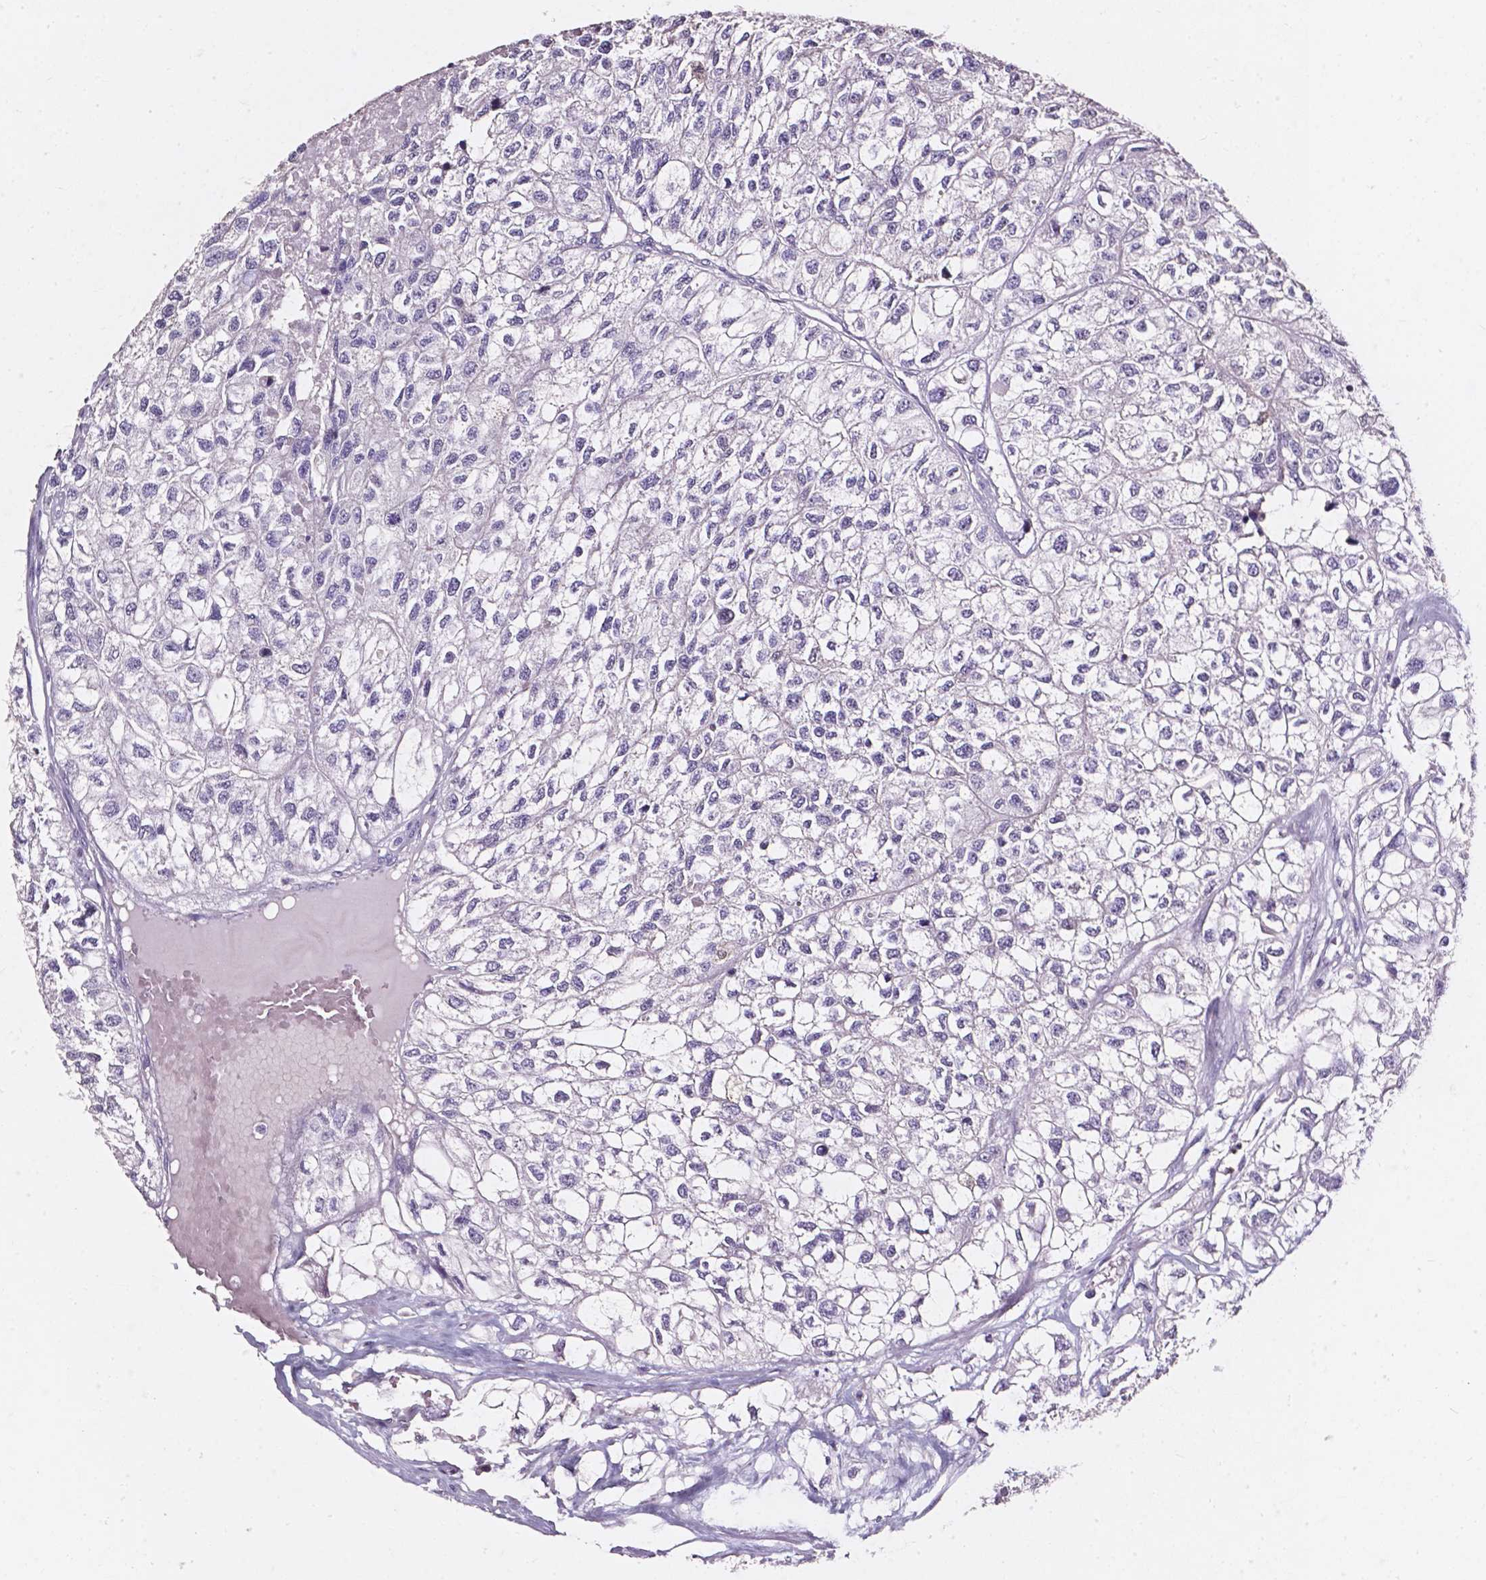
{"staining": {"intensity": "negative", "quantity": "none", "location": "none"}, "tissue": "renal cancer", "cell_type": "Tumor cells", "image_type": "cancer", "snomed": [{"axis": "morphology", "description": "Adenocarcinoma, NOS"}, {"axis": "topography", "description": "Kidney"}], "caption": "A histopathology image of renal cancer (adenocarcinoma) stained for a protein demonstrates no brown staining in tumor cells. (Stains: DAB (3,3'-diaminobenzidine) immunohistochemistry with hematoxylin counter stain, Microscopy: brightfield microscopy at high magnification).", "gene": "AKR1B10", "patient": {"sex": "male", "age": 56}}